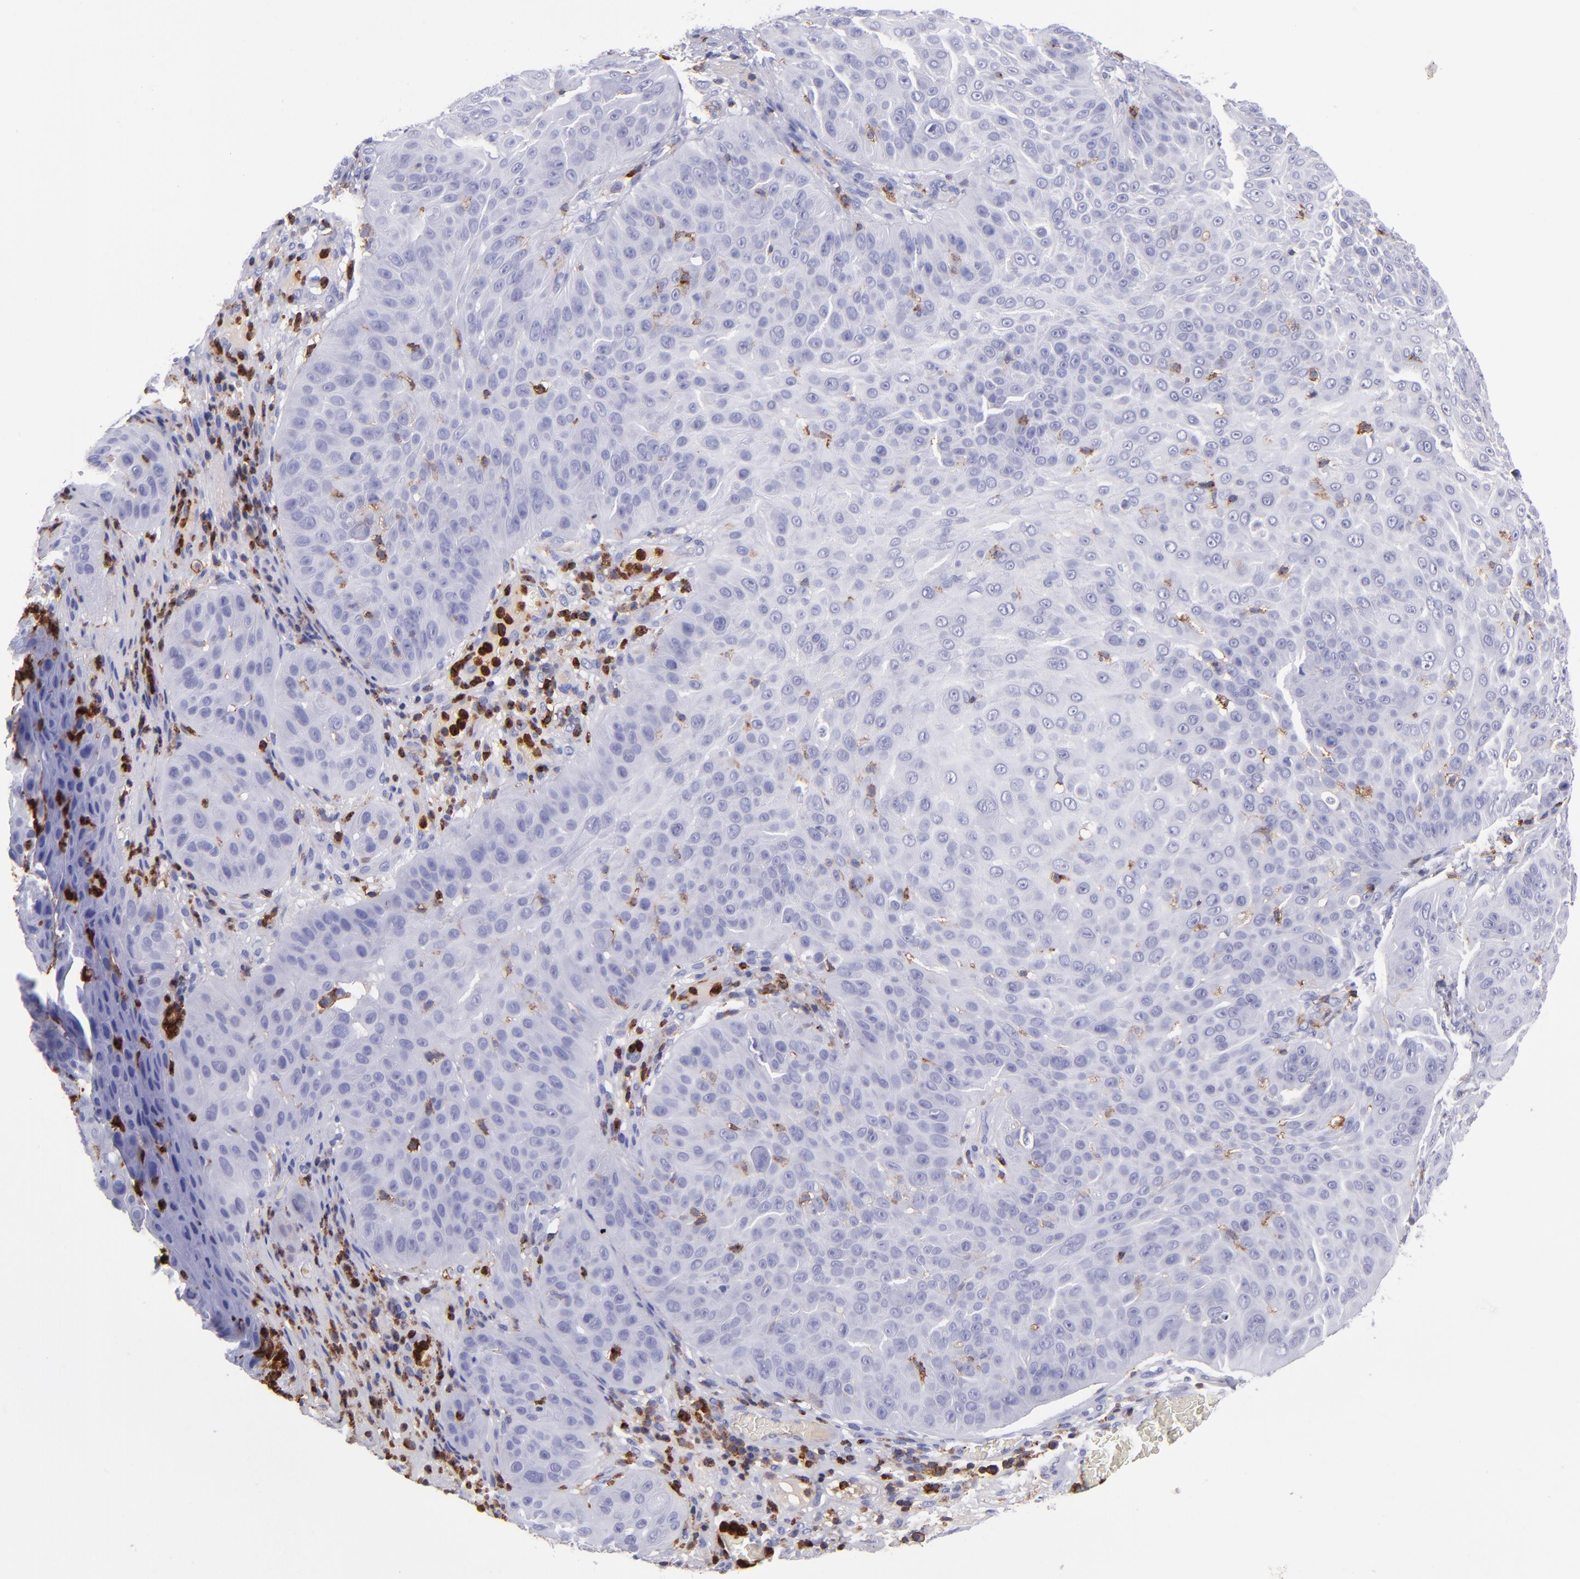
{"staining": {"intensity": "weak", "quantity": "<25%", "location": "cytoplasmic/membranous"}, "tissue": "skin cancer", "cell_type": "Tumor cells", "image_type": "cancer", "snomed": [{"axis": "morphology", "description": "Squamous cell carcinoma, NOS"}, {"axis": "topography", "description": "Skin"}], "caption": "There is no significant expression in tumor cells of skin squamous cell carcinoma.", "gene": "ICAM3", "patient": {"sex": "male", "age": 82}}